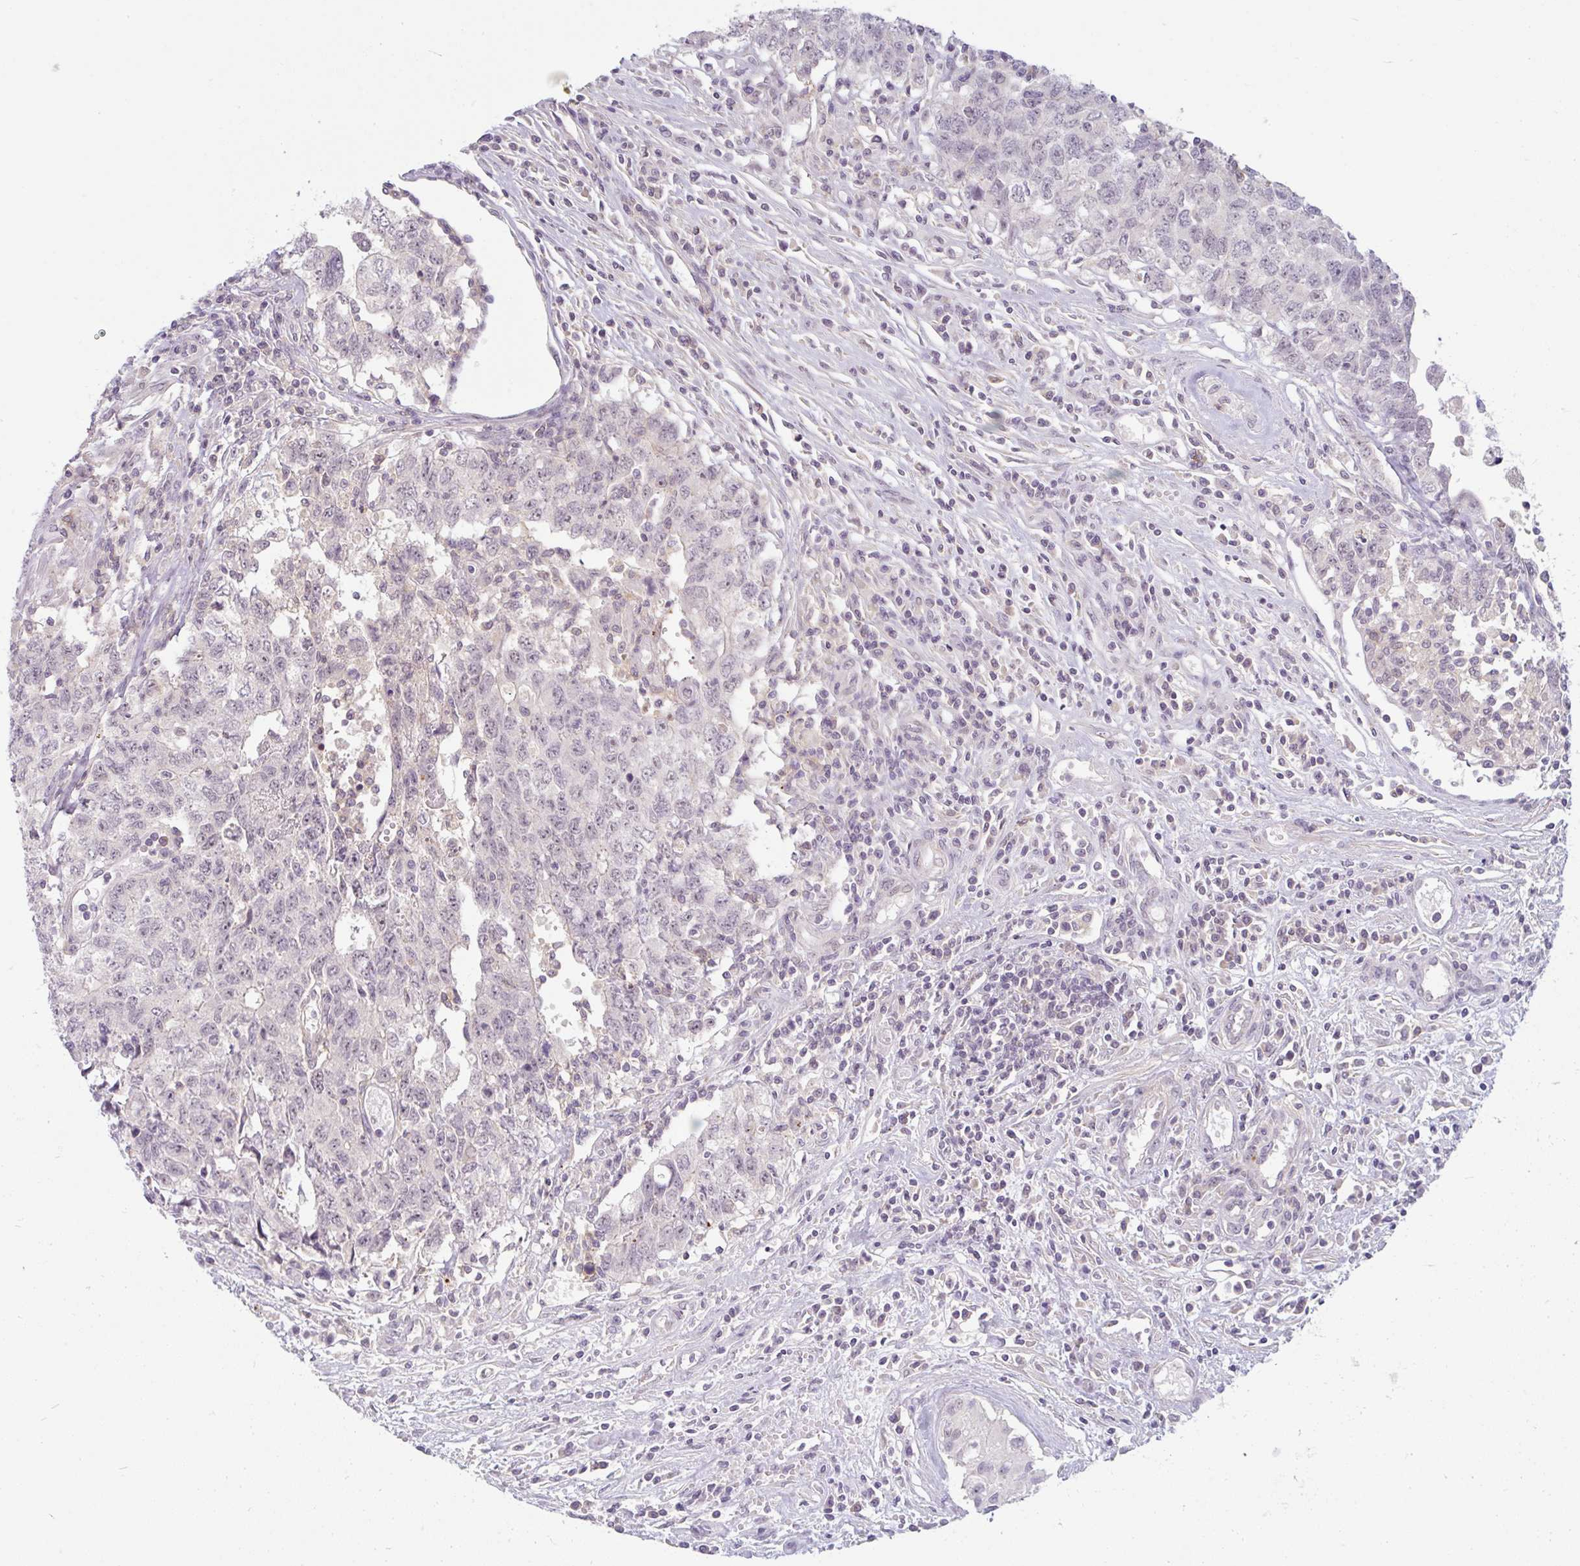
{"staining": {"intensity": "weak", "quantity": "<25%", "location": "nuclear"}, "tissue": "testis cancer", "cell_type": "Tumor cells", "image_type": "cancer", "snomed": [{"axis": "morphology", "description": "Carcinoma, Embryonal, NOS"}, {"axis": "topography", "description": "Testis"}], "caption": "Photomicrograph shows no protein positivity in tumor cells of testis cancer tissue.", "gene": "PPFIA4", "patient": {"sex": "male", "age": 34}}